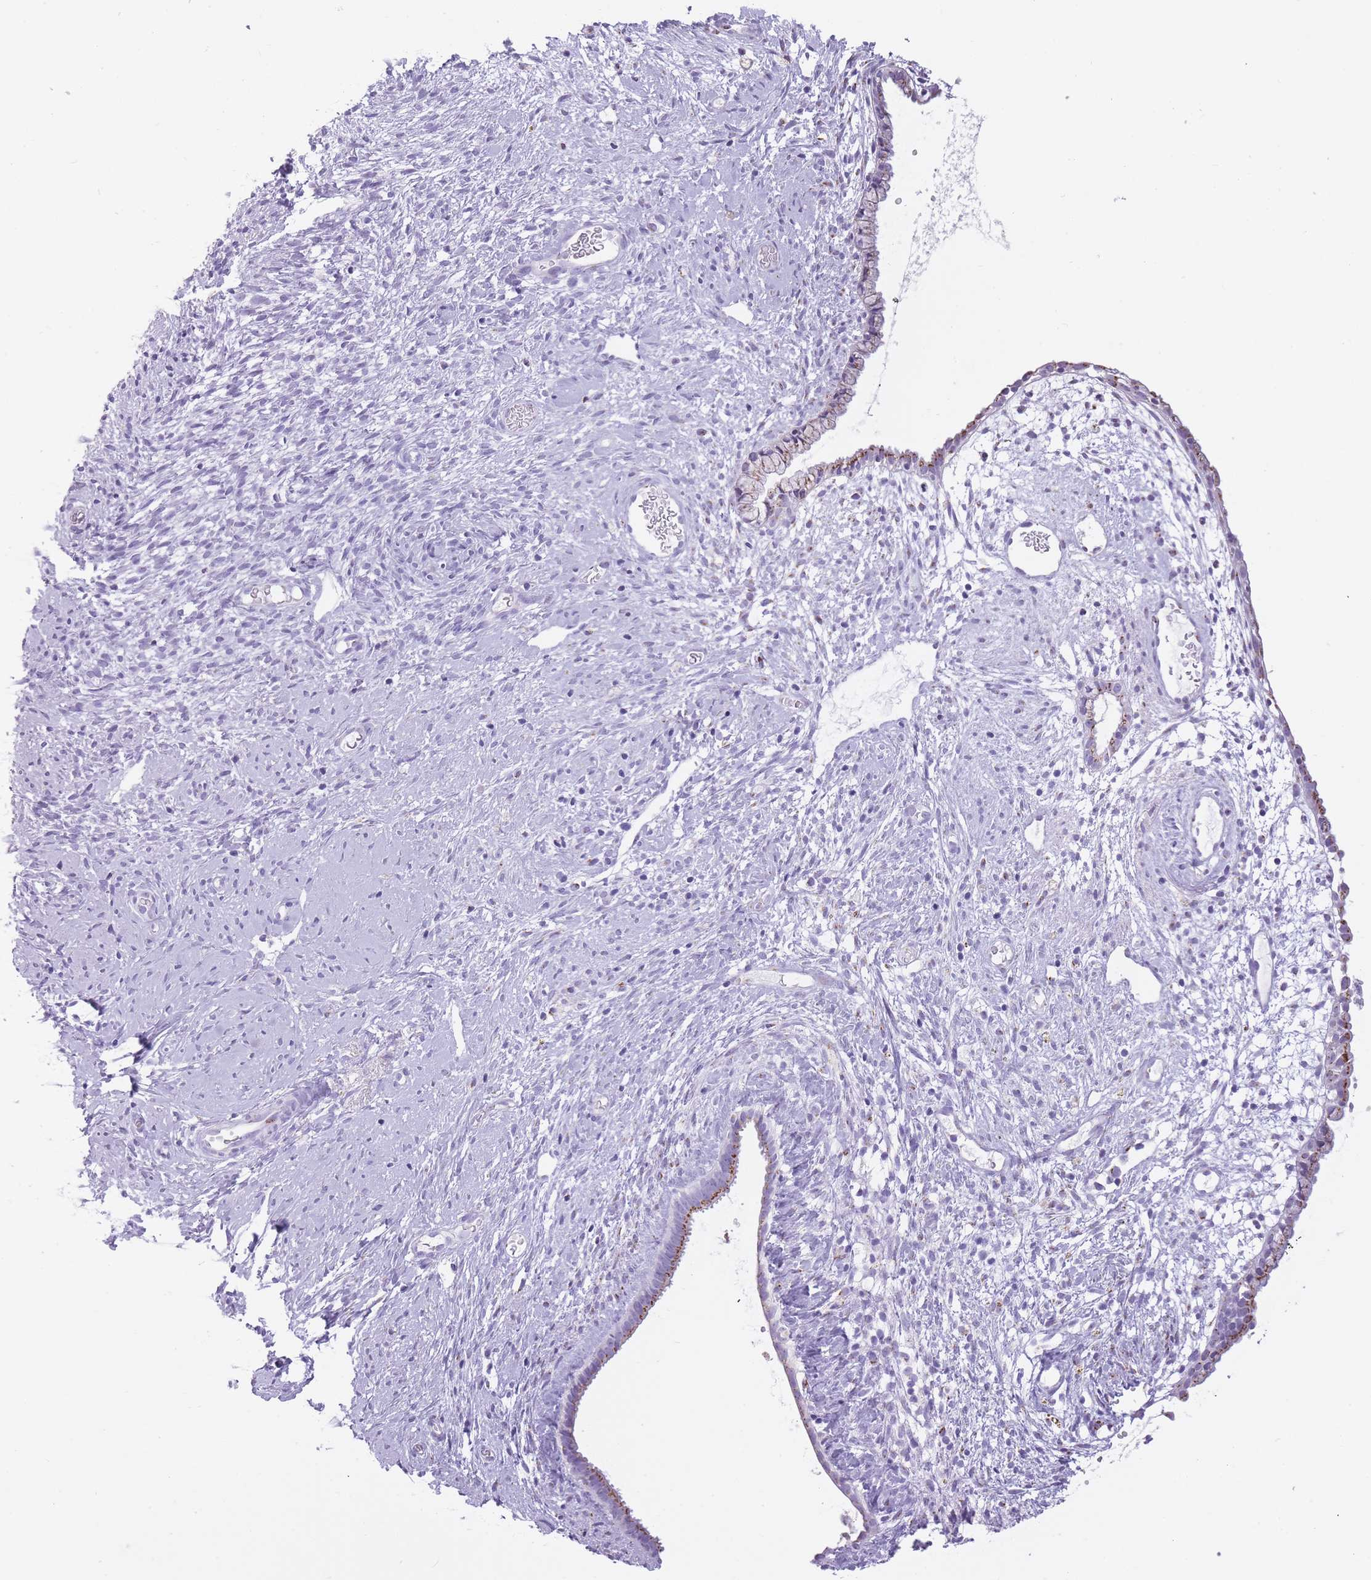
{"staining": {"intensity": "moderate", "quantity": "25%-75%", "location": "cytoplasmic/membranous"}, "tissue": "cervix", "cell_type": "Glandular cells", "image_type": "normal", "snomed": [{"axis": "morphology", "description": "Normal tissue, NOS"}, {"axis": "topography", "description": "Cervix"}], "caption": "A medium amount of moderate cytoplasmic/membranous expression is present in approximately 25%-75% of glandular cells in benign cervix.", "gene": "B4GALT2", "patient": {"sex": "female", "age": 76}}